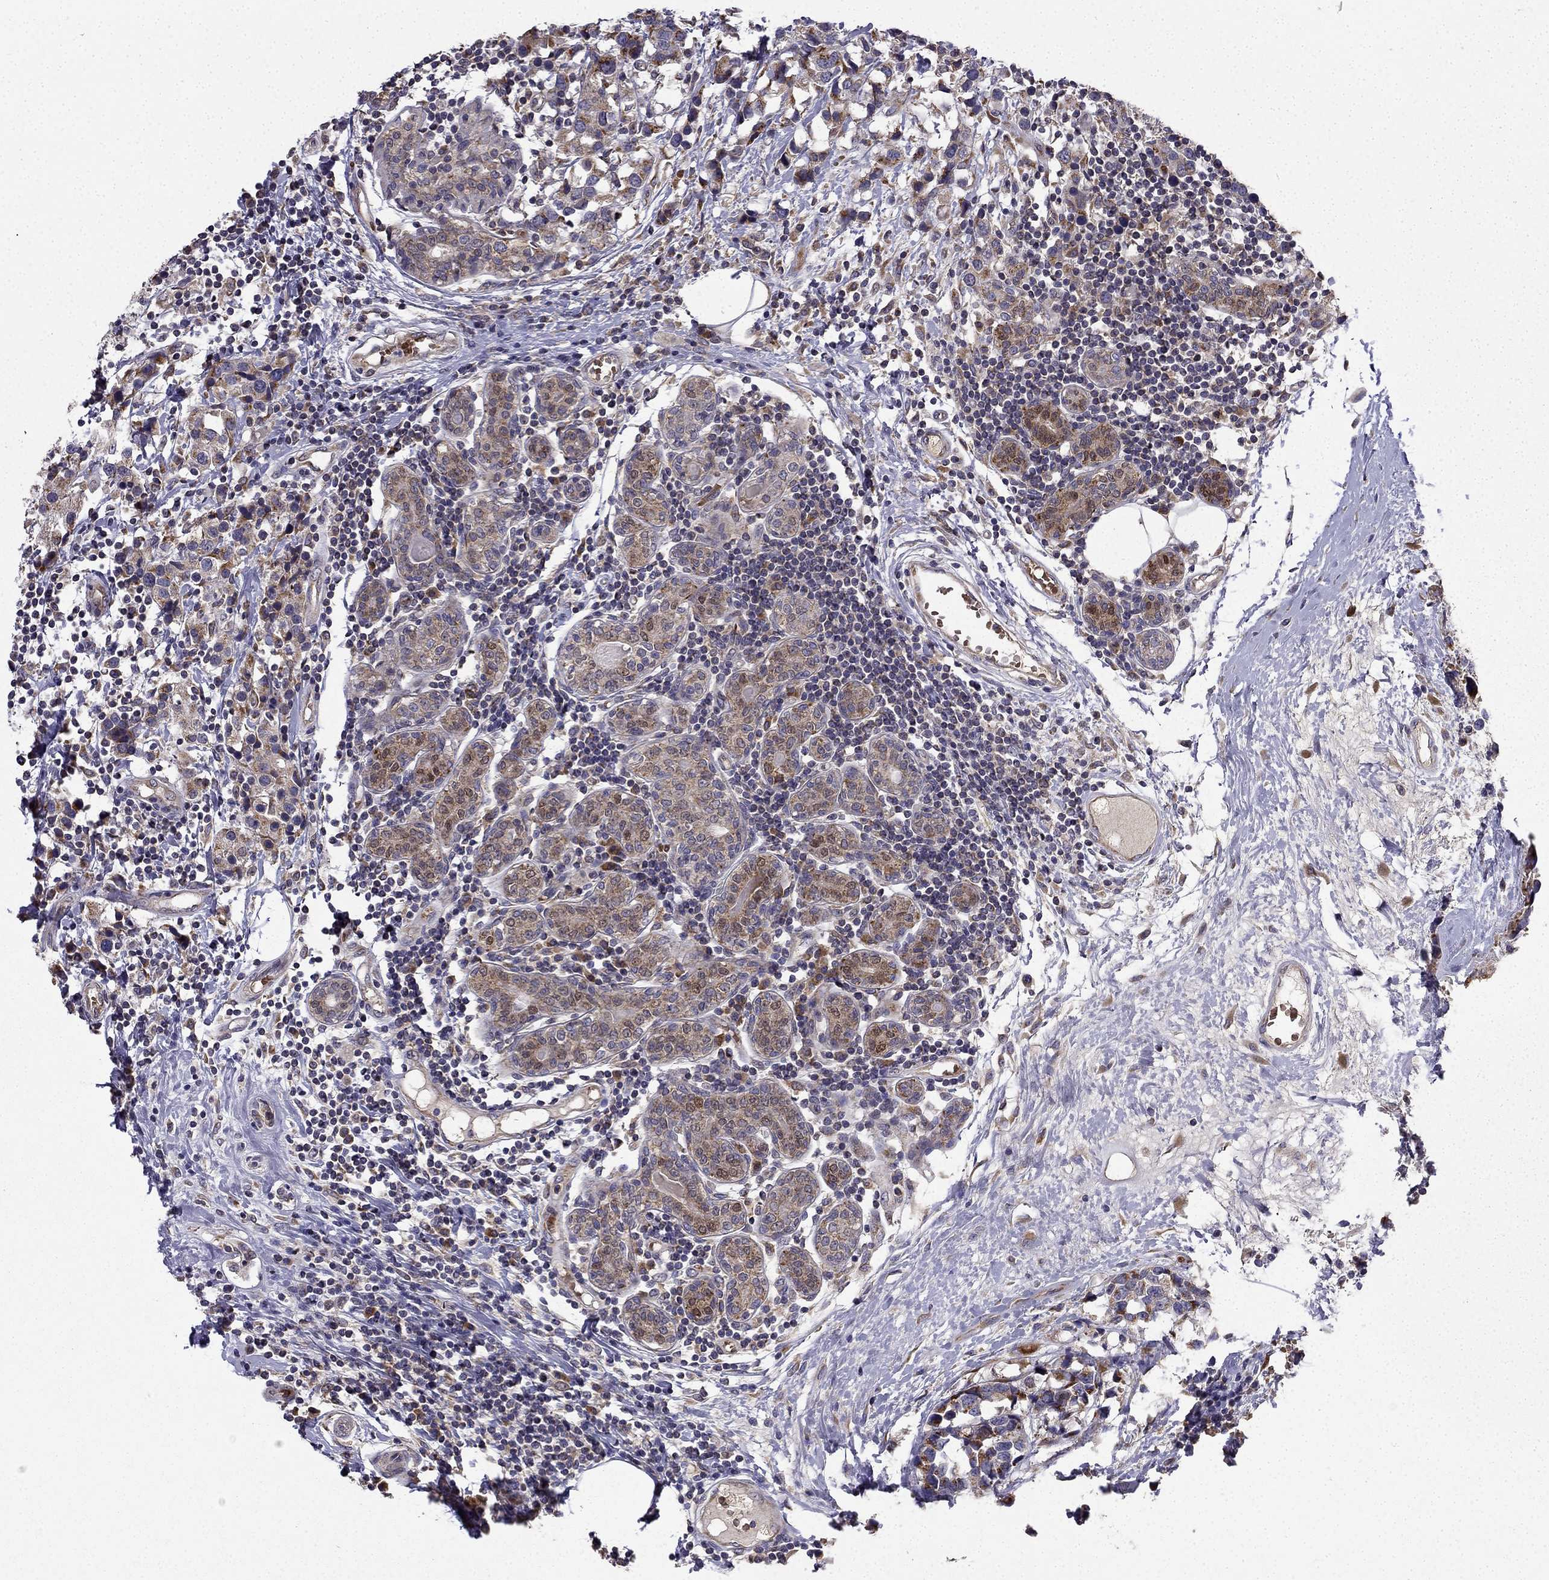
{"staining": {"intensity": "moderate", "quantity": "25%-75%", "location": "cytoplasmic/membranous"}, "tissue": "breast cancer", "cell_type": "Tumor cells", "image_type": "cancer", "snomed": [{"axis": "morphology", "description": "Lobular carcinoma"}, {"axis": "topography", "description": "Breast"}], "caption": "Breast cancer (lobular carcinoma) was stained to show a protein in brown. There is medium levels of moderate cytoplasmic/membranous staining in about 25%-75% of tumor cells.", "gene": "B4GALT7", "patient": {"sex": "female", "age": 59}}